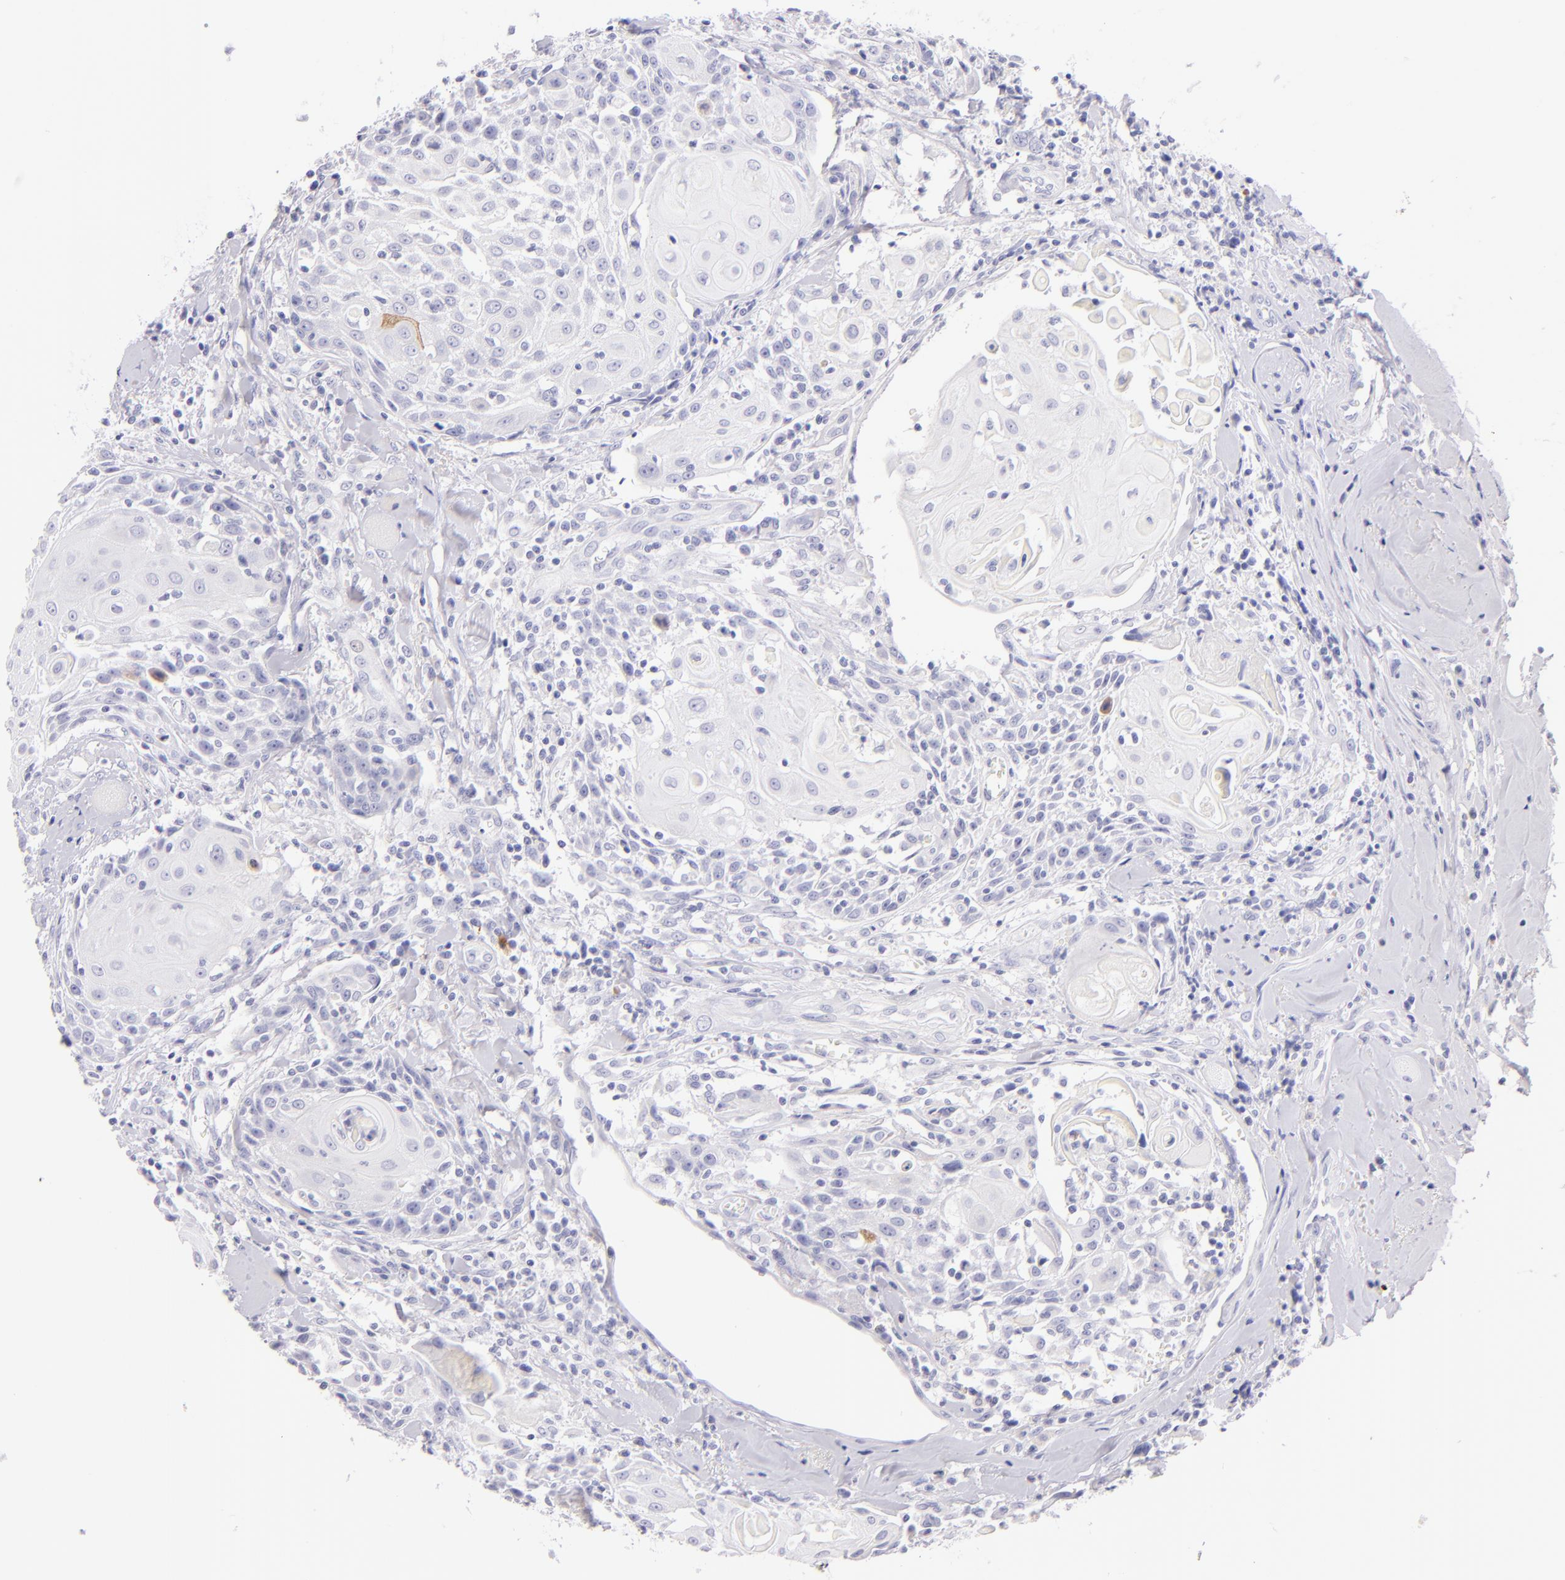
{"staining": {"intensity": "negative", "quantity": "none", "location": "none"}, "tissue": "head and neck cancer", "cell_type": "Tumor cells", "image_type": "cancer", "snomed": [{"axis": "morphology", "description": "Squamous cell carcinoma, NOS"}, {"axis": "topography", "description": "Oral tissue"}, {"axis": "topography", "description": "Head-Neck"}], "caption": "Squamous cell carcinoma (head and neck) stained for a protein using immunohistochemistry (IHC) shows no positivity tumor cells.", "gene": "SDC1", "patient": {"sex": "female", "age": 82}}